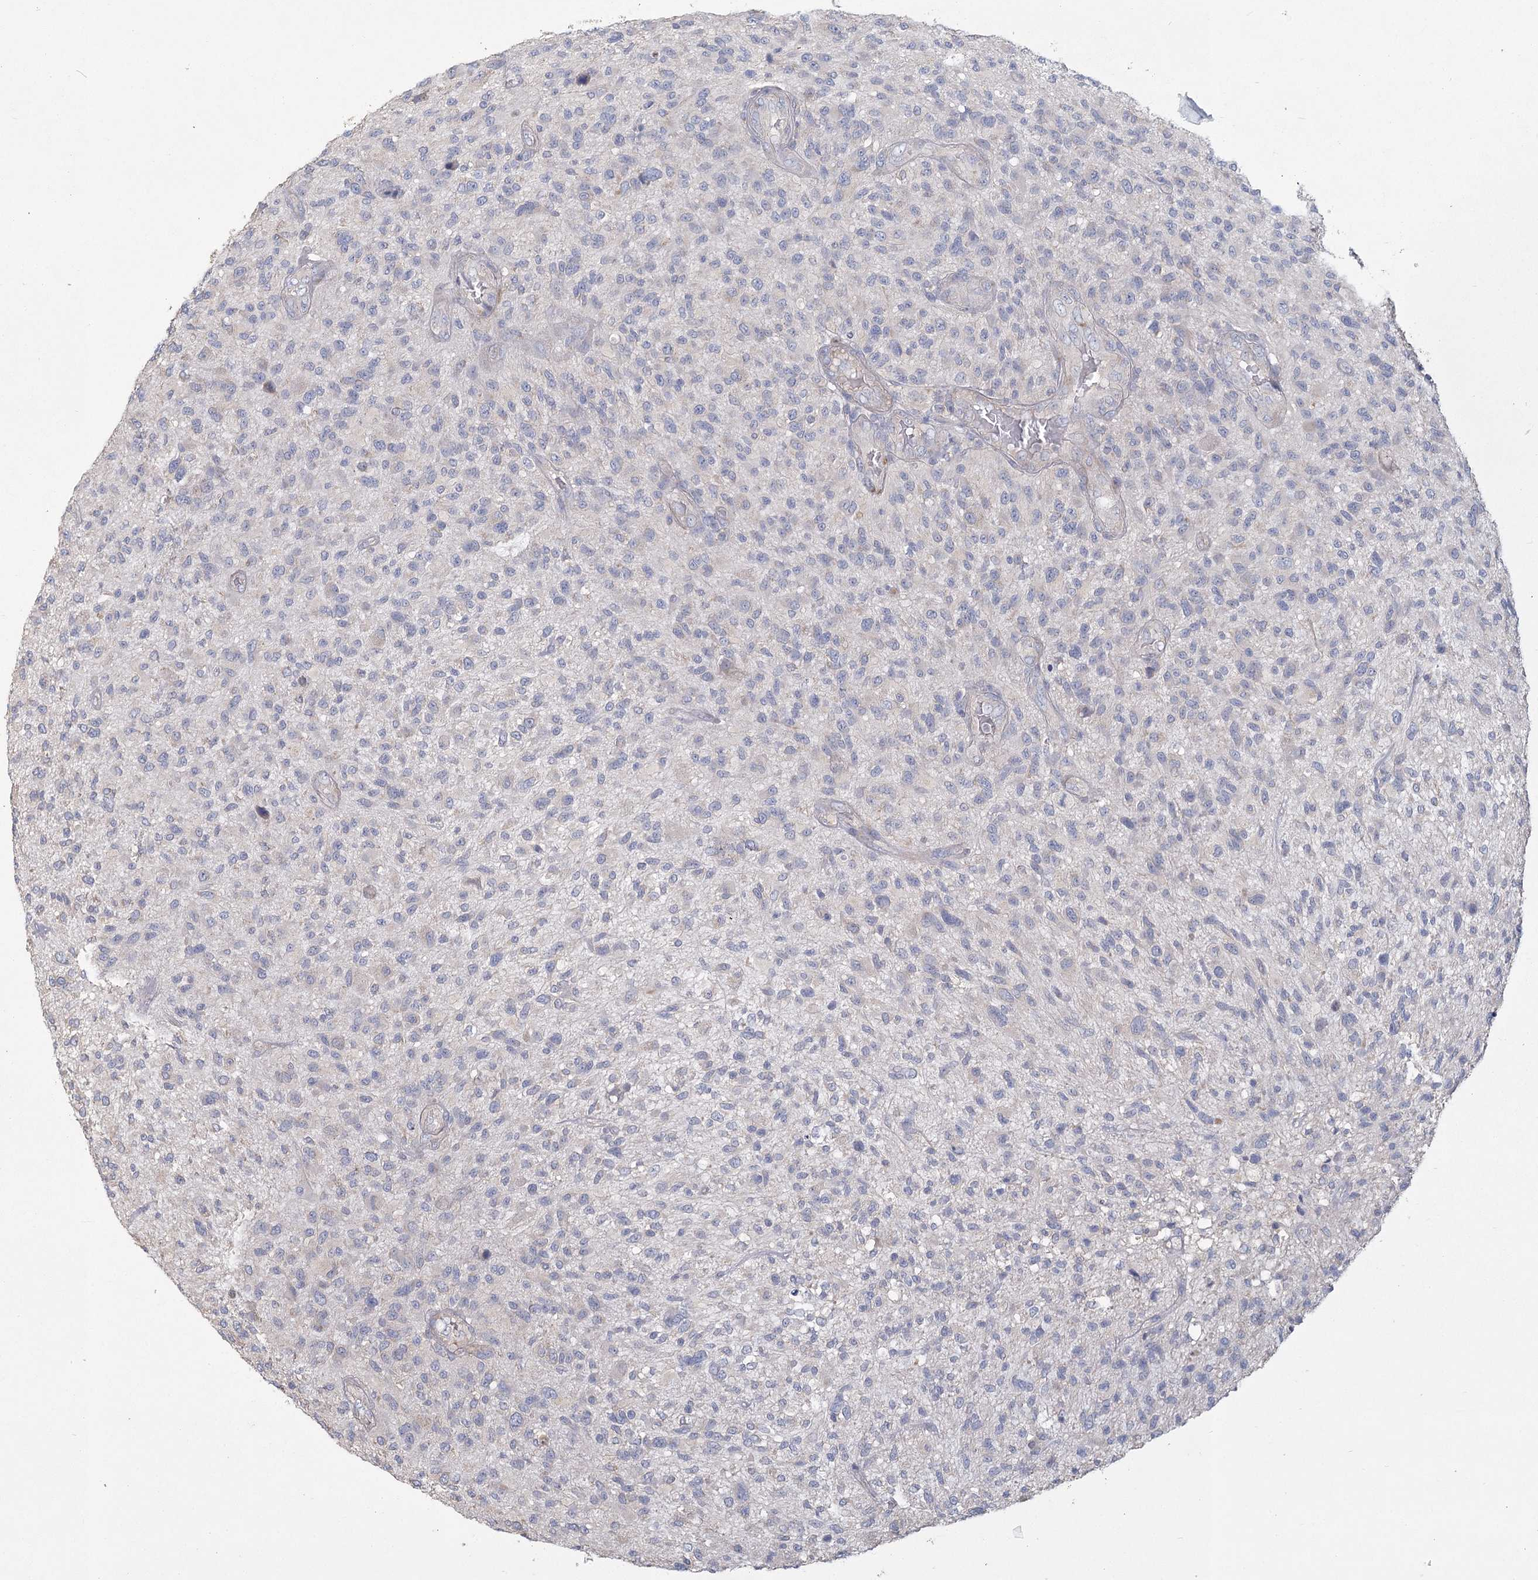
{"staining": {"intensity": "negative", "quantity": "none", "location": "none"}, "tissue": "glioma", "cell_type": "Tumor cells", "image_type": "cancer", "snomed": [{"axis": "morphology", "description": "Glioma, malignant, High grade"}, {"axis": "topography", "description": "Brain"}], "caption": "A high-resolution micrograph shows immunohistochemistry staining of high-grade glioma (malignant), which displays no significant staining in tumor cells.", "gene": "CNTLN", "patient": {"sex": "male", "age": 47}}